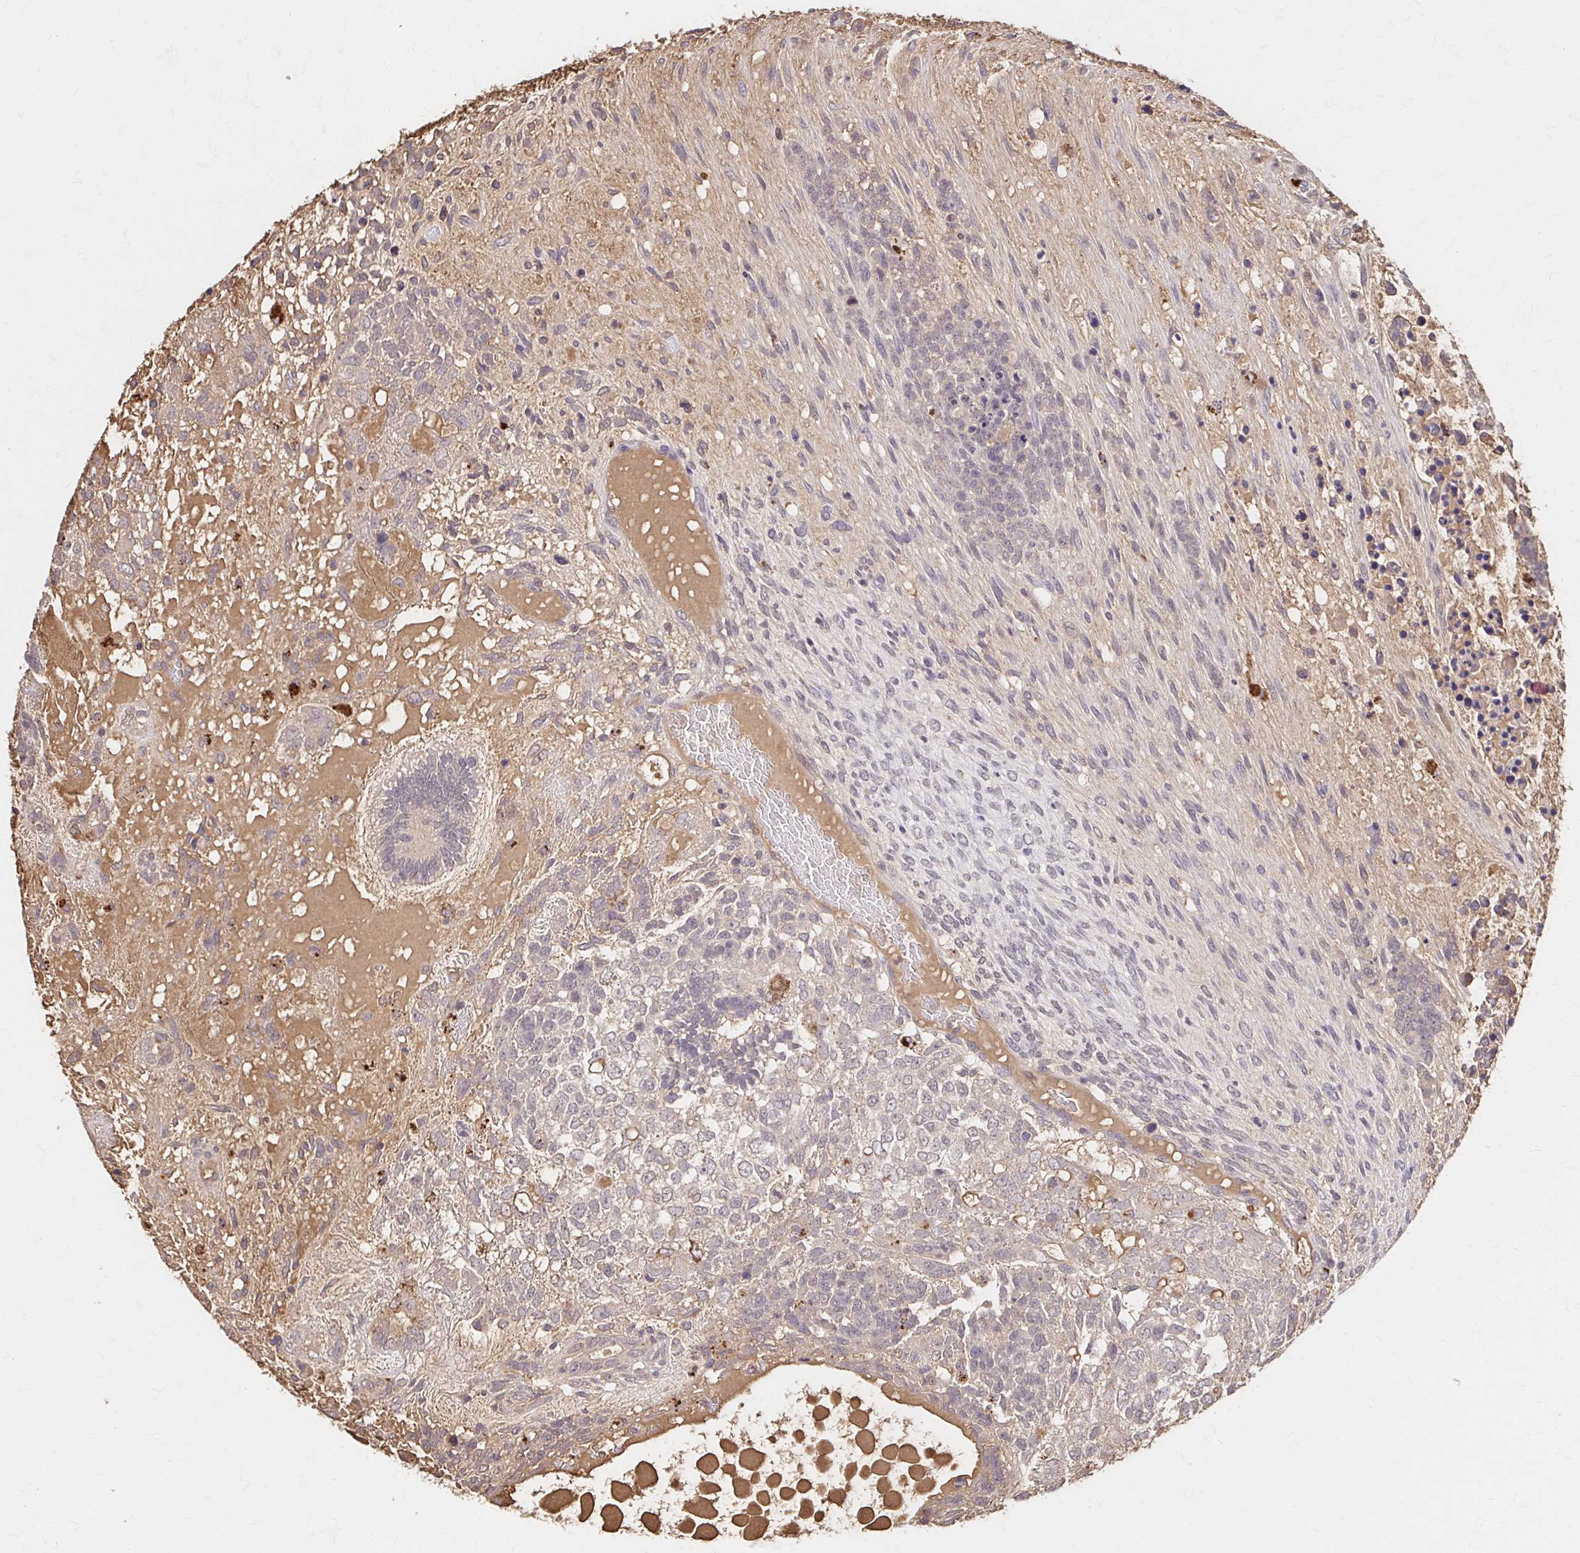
{"staining": {"intensity": "weak", "quantity": "<25%", "location": "cytoplasmic/membranous"}, "tissue": "testis cancer", "cell_type": "Tumor cells", "image_type": "cancer", "snomed": [{"axis": "morphology", "description": "Carcinoma, Embryonal, NOS"}, {"axis": "topography", "description": "Testis"}], "caption": "Micrograph shows no protein positivity in tumor cells of testis embryonal carcinoma tissue. Nuclei are stained in blue.", "gene": "HMGCS2", "patient": {"sex": "male", "age": 23}}